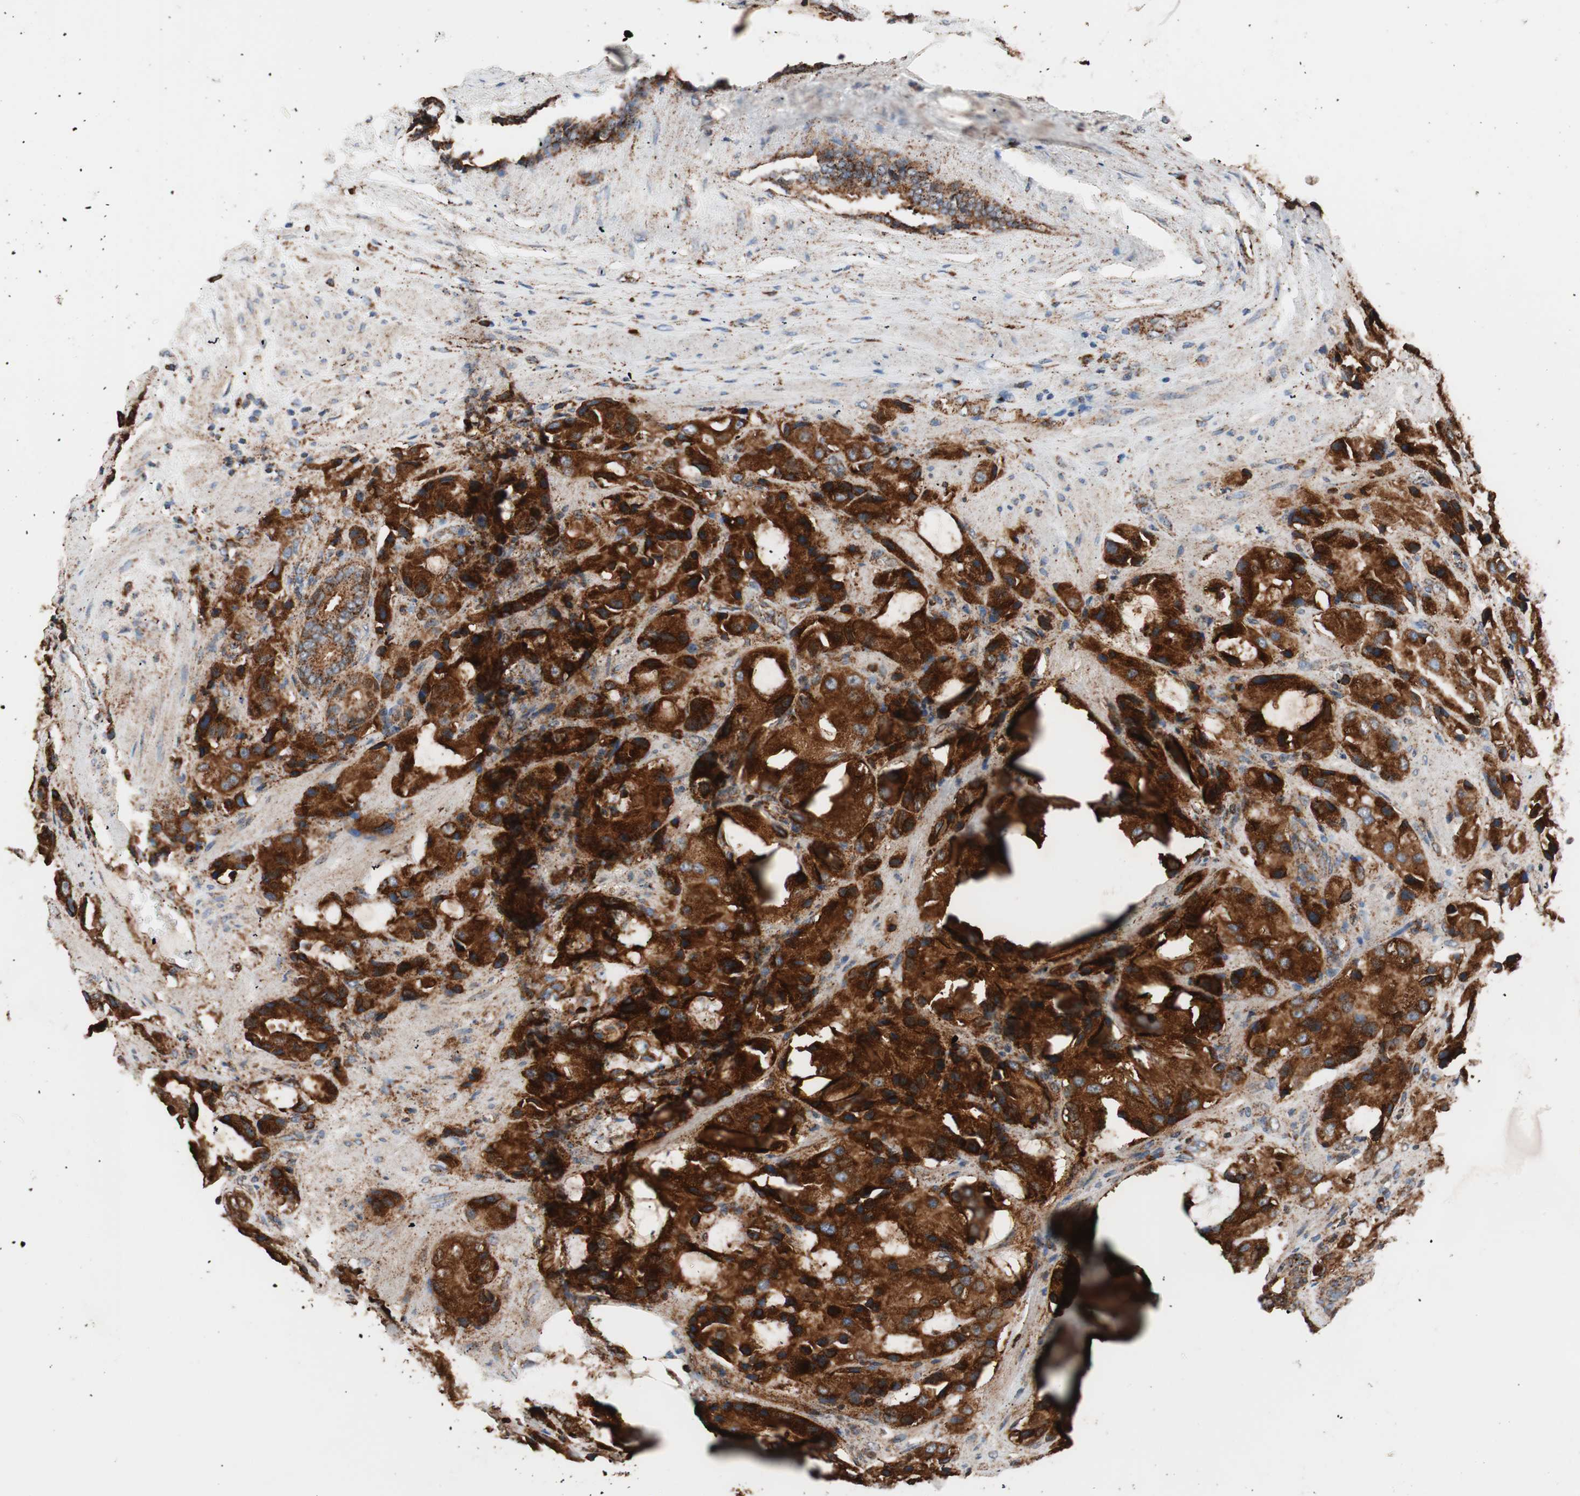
{"staining": {"intensity": "strong", "quantity": ">75%", "location": "cytoplasmic/membranous"}, "tissue": "prostate cancer", "cell_type": "Tumor cells", "image_type": "cancer", "snomed": [{"axis": "morphology", "description": "Adenocarcinoma, High grade"}, {"axis": "topography", "description": "Prostate"}], "caption": "Protein staining displays strong cytoplasmic/membranous positivity in about >75% of tumor cells in high-grade adenocarcinoma (prostate). The staining is performed using DAB (3,3'-diaminobenzidine) brown chromogen to label protein expression. The nuclei are counter-stained blue using hematoxylin.", "gene": "LAMP1", "patient": {"sex": "male", "age": 70}}